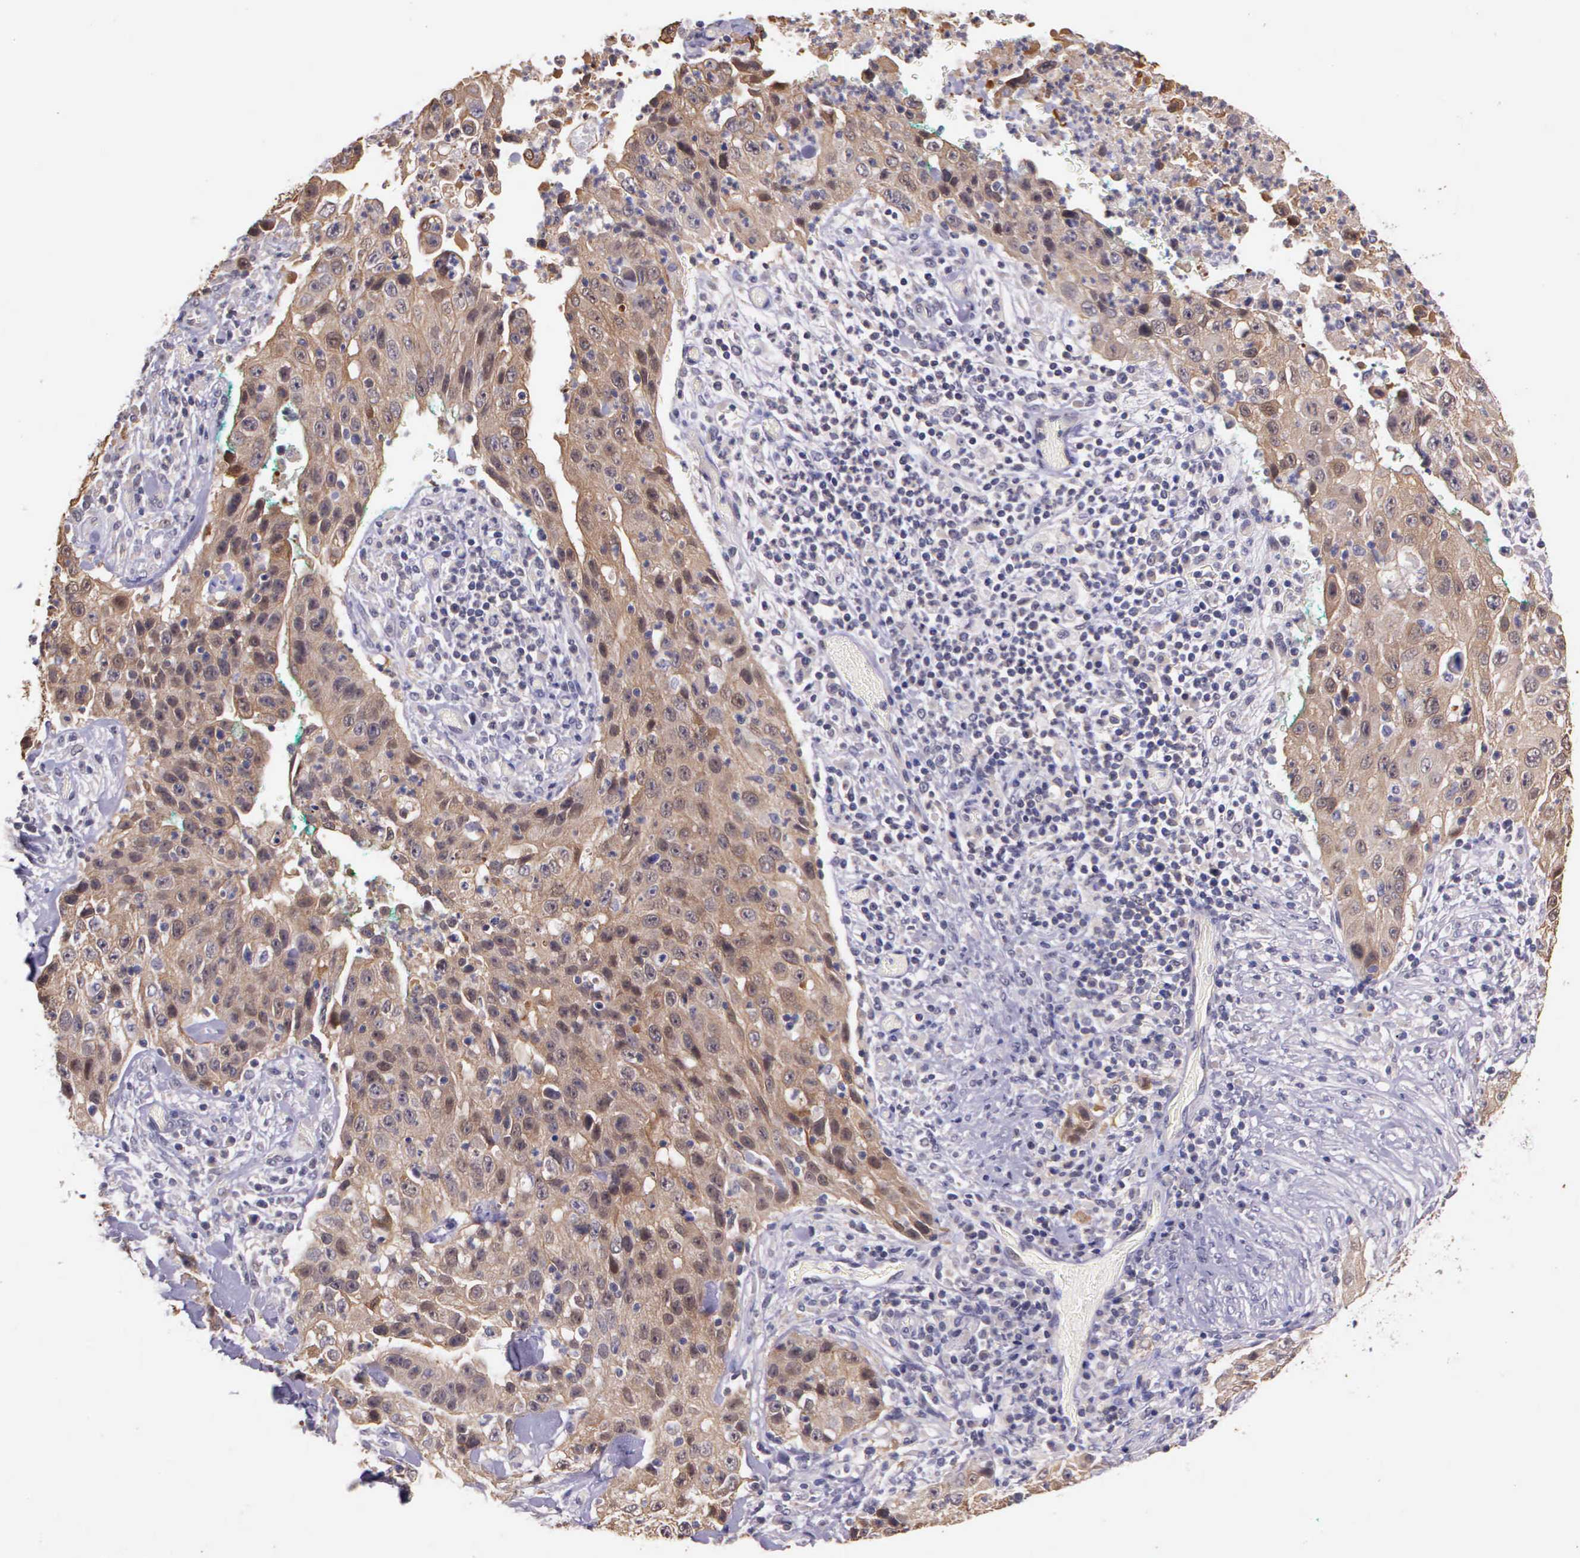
{"staining": {"intensity": "weak", "quantity": ">75%", "location": "cytoplasmic/membranous"}, "tissue": "lung cancer", "cell_type": "Tumor cells", "image_type": "cancer", "snomed": [{"axis": "morphology", "description": "Squamous cell carcinoma, NOS"}, {"axis": "topography", "description": "Lung"}], "caption": "Lung cancer was stained to show a protein in brown. There is low levels of weak cytoplasmic/membranous staining in about >75% of tumor cells. The protein of interest is shown in brown color, while the nuclei are stained blue.", "gene": "IGBP1", "patient": {"sex": "male", "age": 64}}